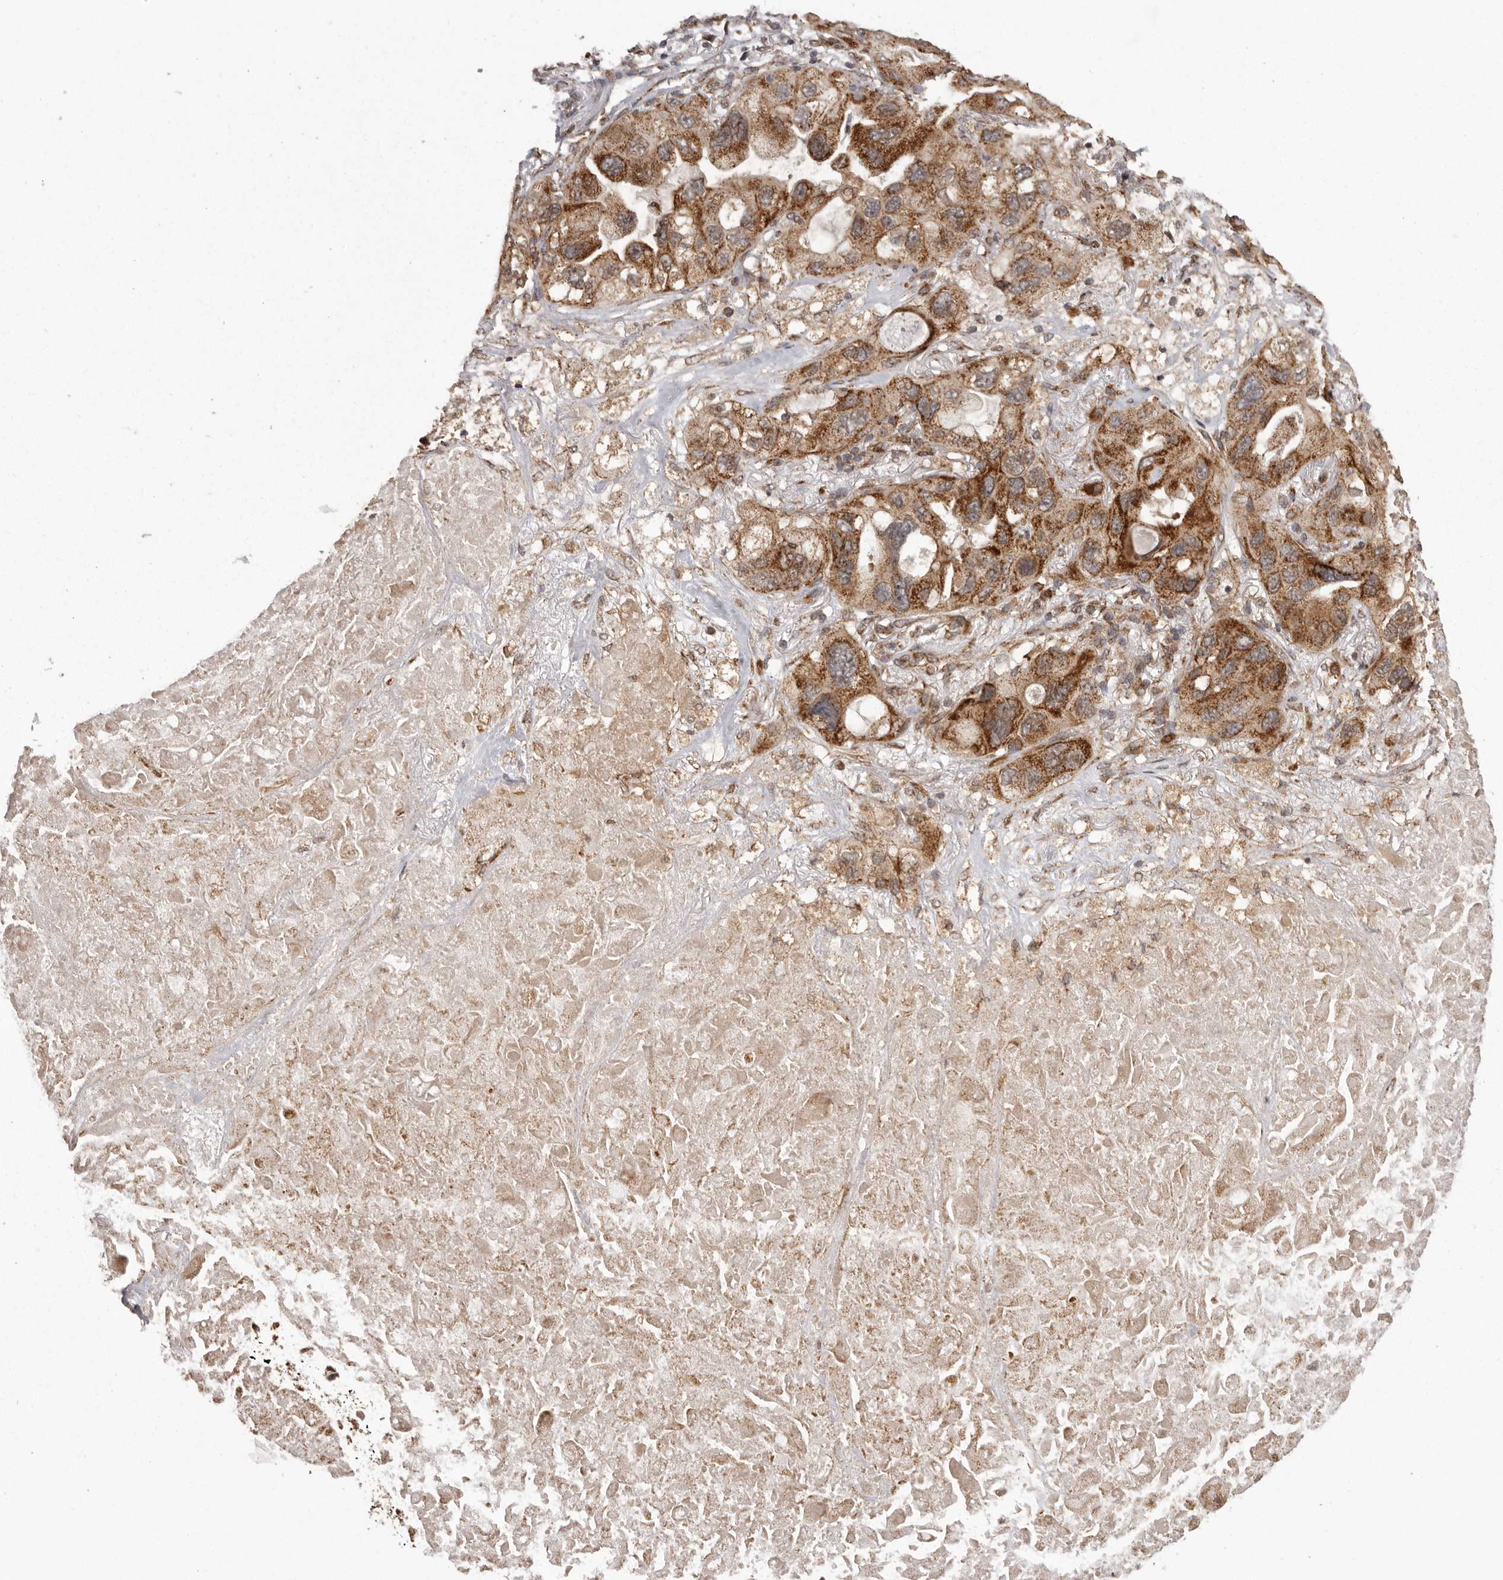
{"staining": {"intensity": "strong", "quantity": ">75%", "location": "cytoplasmic/membranous"}, "tissue": "lung cancer", "cell_type": "Tumor cells", "image_type": "cancer", "snomed": [{"axis": "morphology", "description": "Squamous cell carcinoma, NOS"}, {"axis": "topography", "description": "Lung"}], "caption": "A high amount of strong cytoplasmic/membranous staining is appreciated in approximately >75% of tumor cells in squamous cell carcinoma (lung) tissue. Using DAB (brown) and hematoxylin (blue) stains, captured at high magnification using brightfield microscopy.", "gene": "CHRM2", "patient": {"sex": "female", "age": 73}}